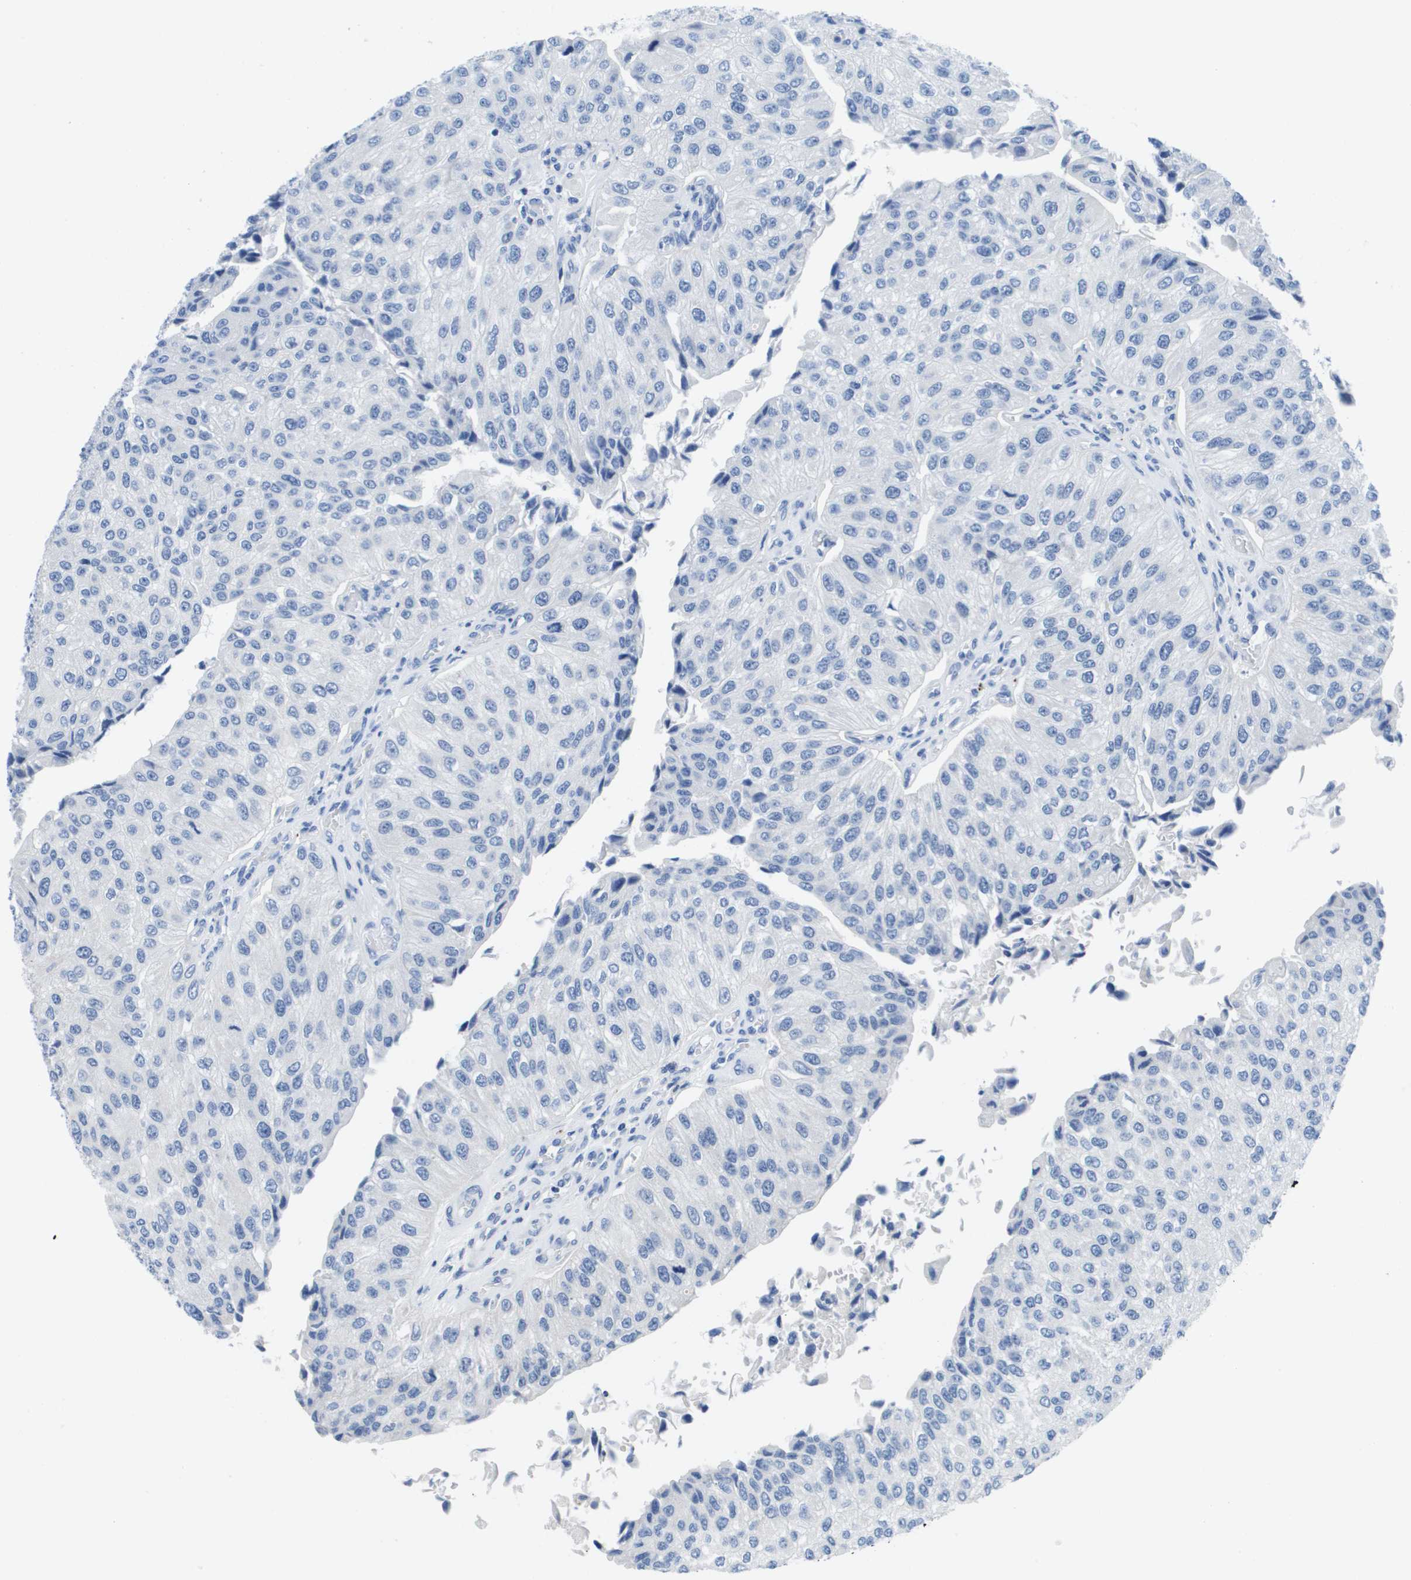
{"staining": {"intensity": "negative", "quantity": "none", "location": "none"}, "tissue": "urothelial cancer", "cell_type": "Tumor cells", "image_type": "cancer", "snomed": [{"axis": "morphology", "description": "Urothelial carcinoma, High grade"}, {"axis": "topography", "description": "Kidney"}, {"axis": "topography", "description": "Urinary bladder"}], "caption": "Tumor cells are negative for protein expression in human urothelial cancer.", "gene": "MS4A1", "patient": {"sex": "male", "age": 77}}